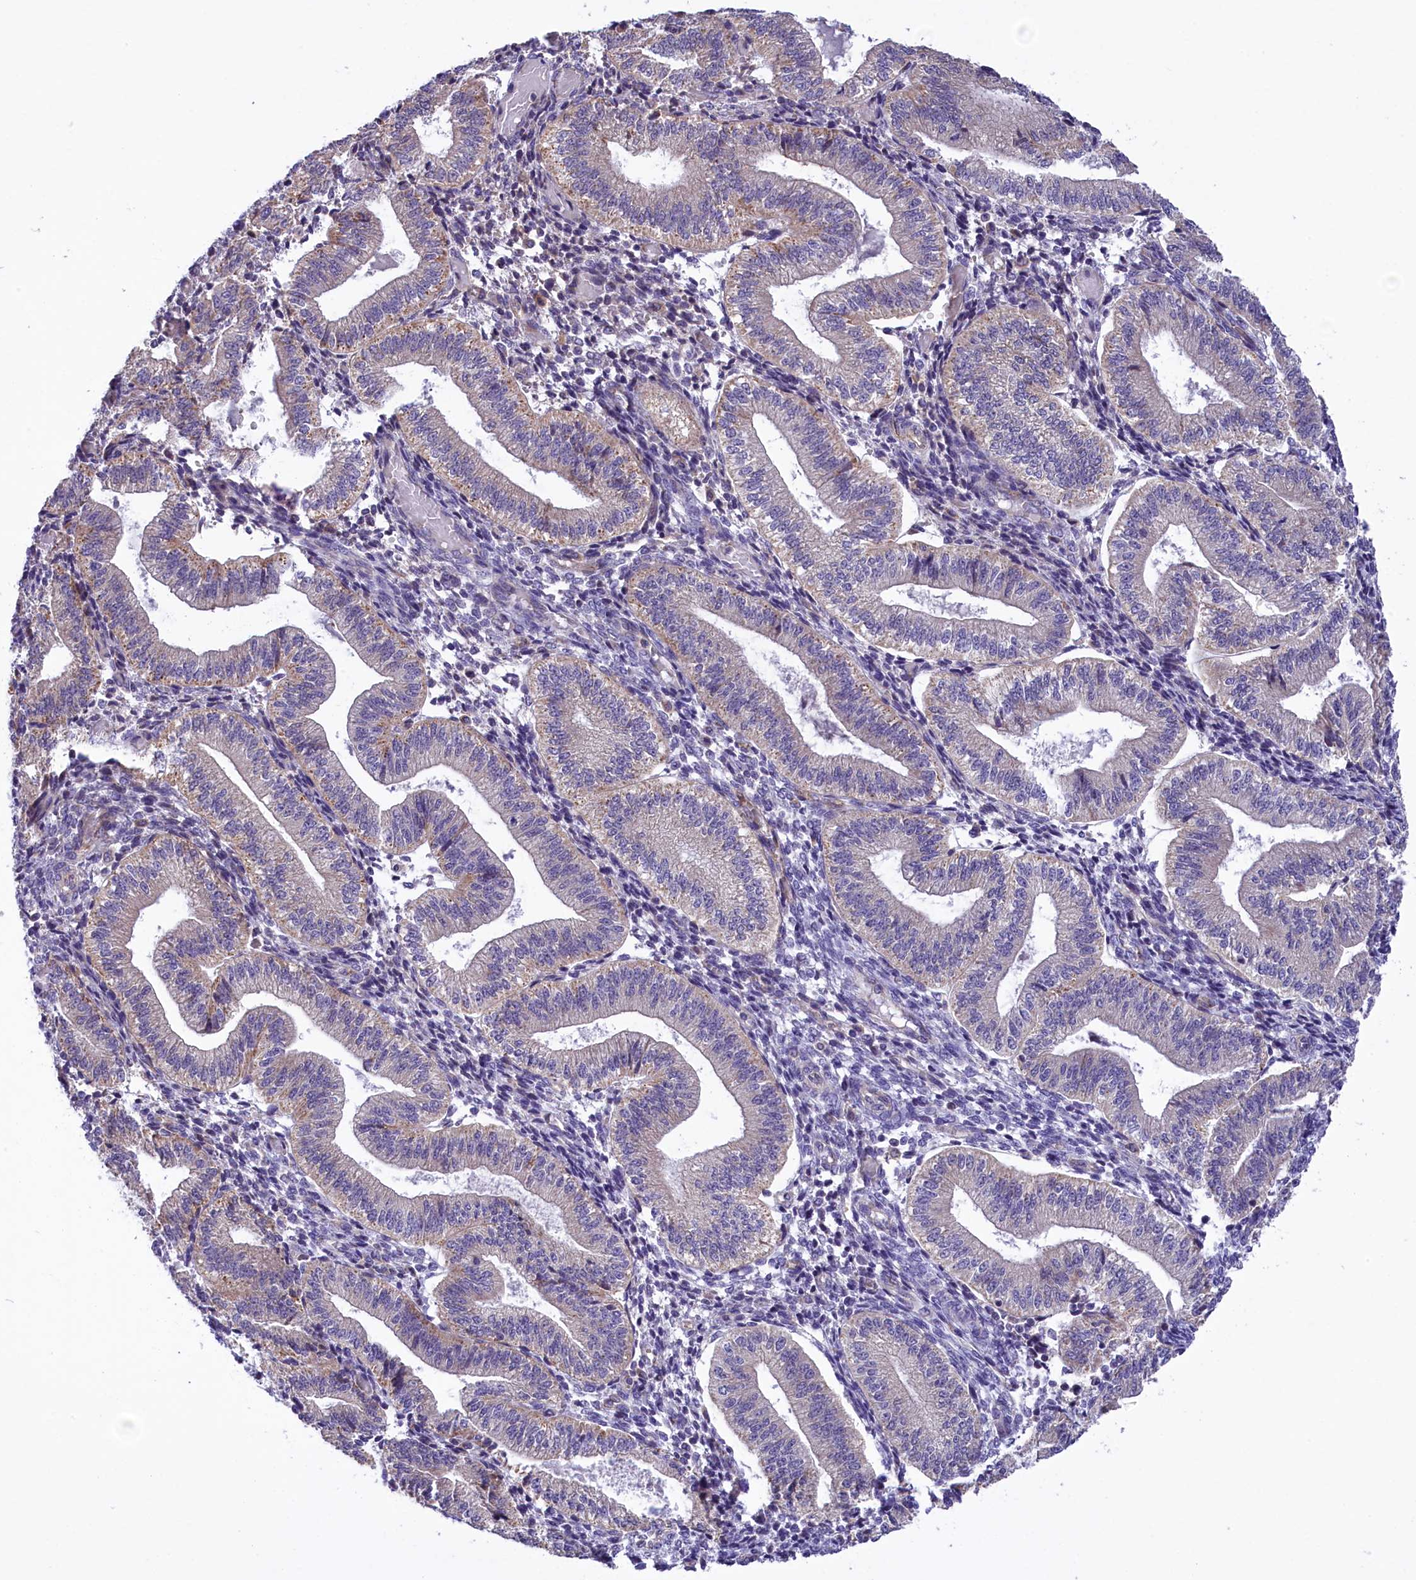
{"staining": {"intensity": "negative", "quantity": "none", "location": "none"}, "tissue": "endometrium", "cell_type": "Cells in endometrial stroma", "image_type": "normal", "snomed": [{"axis": "morphology", "description": "Normal tissue, NOS"}, {"axis": "topography", "description": "Endometrium"}], "caption": "Immunohistochemical staining of benign endometrium exhibits no significant staining in cells in endometrial stroma.", "gene": "DNAJB9", "patient": {"sex": "female", "age": 34}}